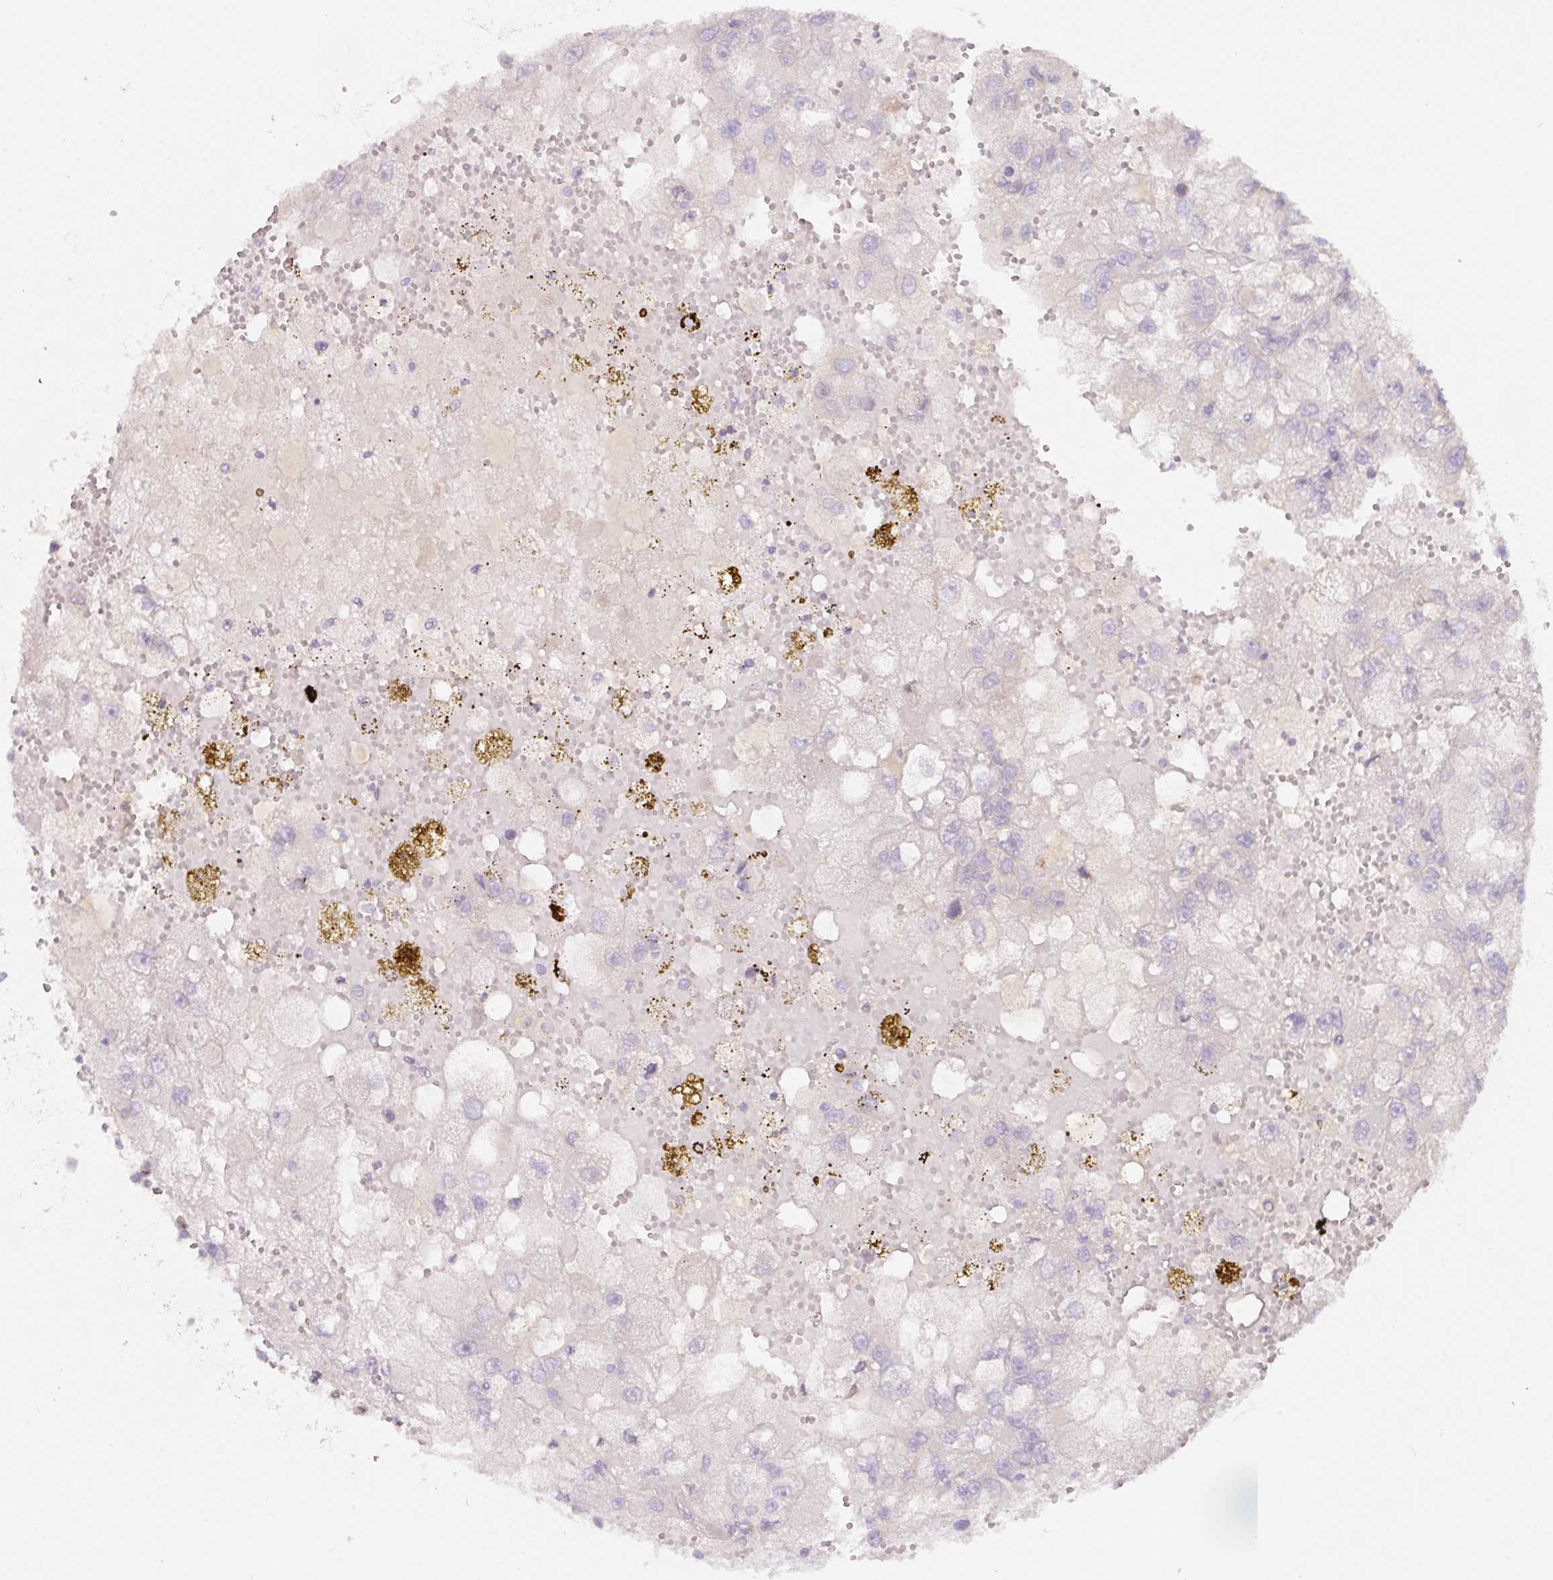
{"staining": {"intensity": "negative", "quantity": "none", "location": "none"}, "tissue": "renal cancer", "cell_type": "Tumor cells", "image_type": "cancer", "snomed": [{"axis": "morphology", "description": "Adenocarcinoma, NOS"}, {"axis": "topography", "description": "Kidney"}], "caption": "This is an IHC micrograph of renal adenocarcinoma. There is no positivity in tumor cells.", "gene": "NBPF11", "patient": {"sex": "male", "age": 63}}